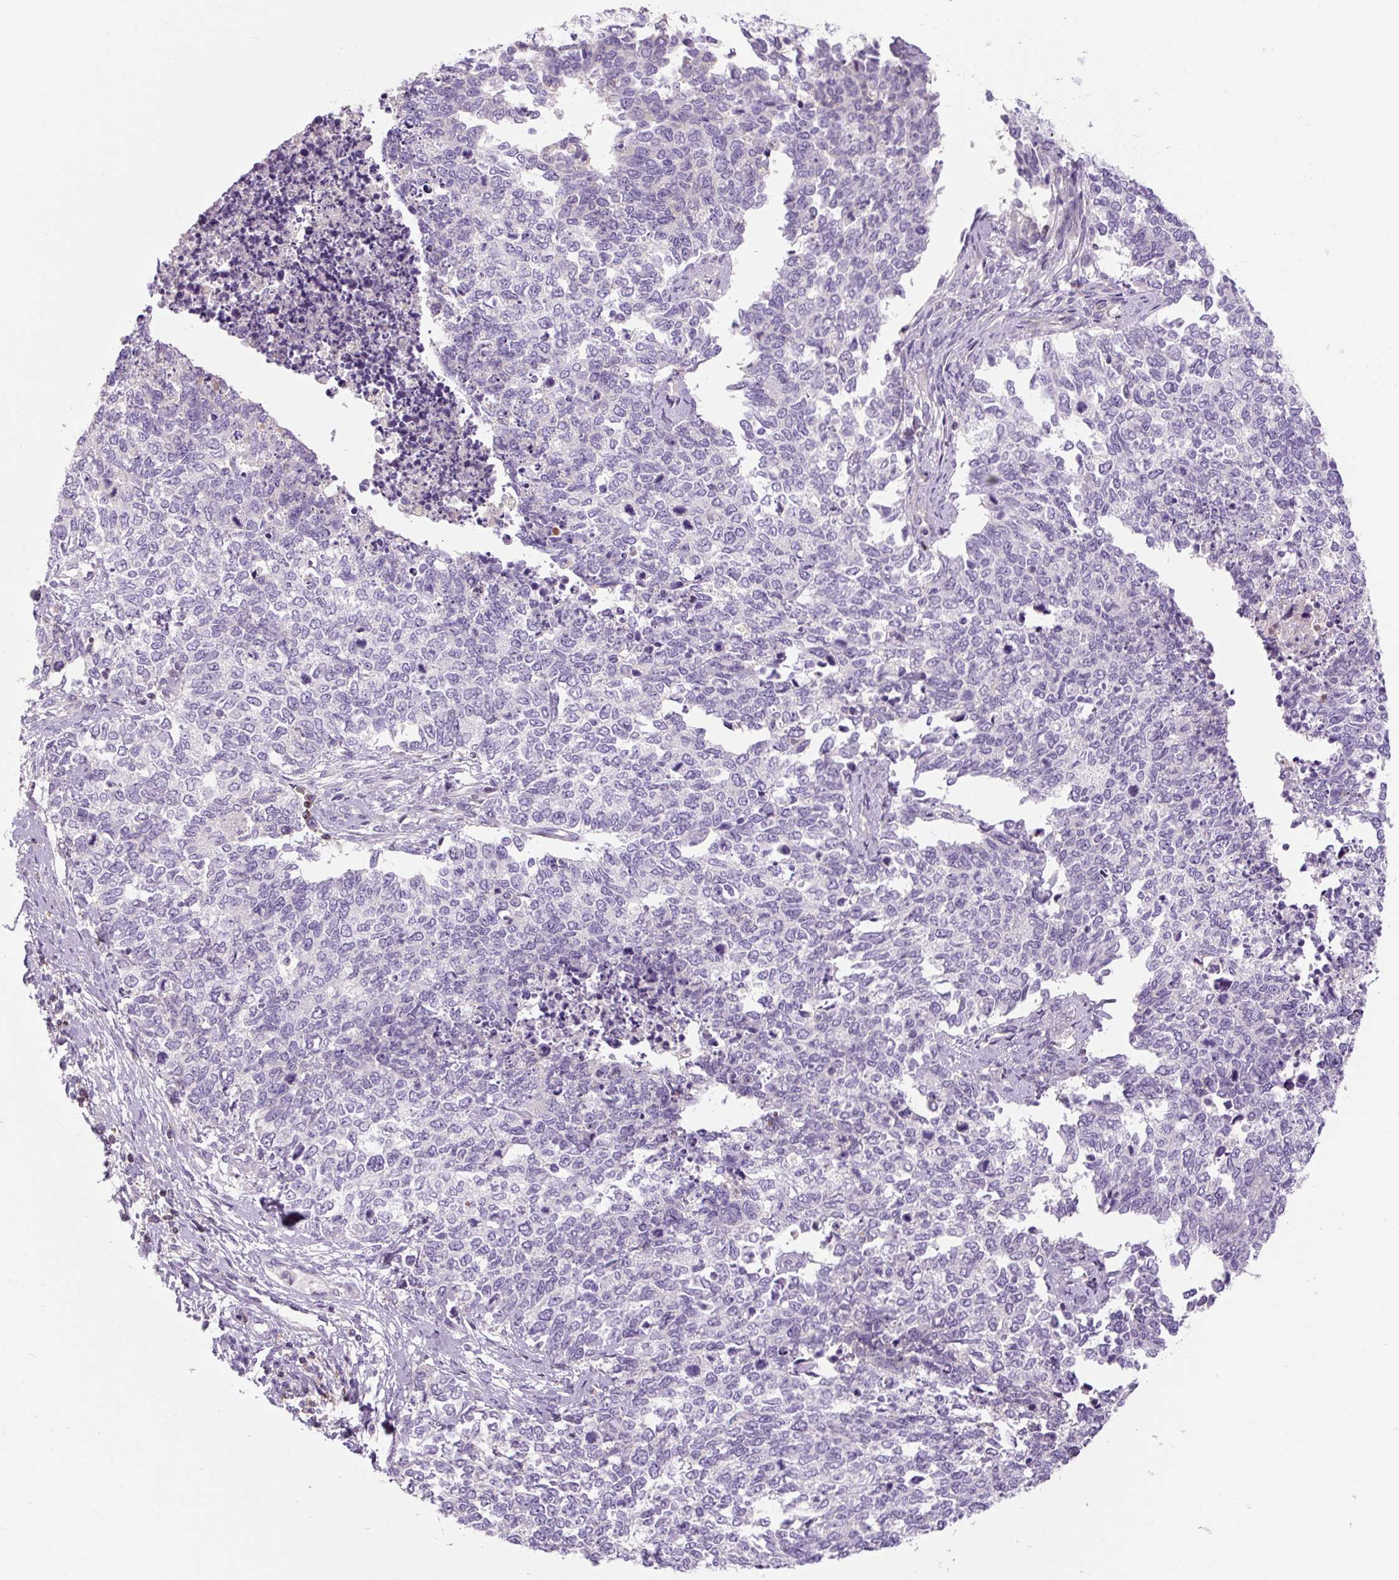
{"staining": {"intensity": "negative", "quantity": "none", "location": "none"}, "tissue": "cervical cancer", "cell_type": "Tumor cells", "image_type": "cancer", "snomed": [{"axis": "morphology", "description": "Squamous cell carcinoma, NOS"}, {"axis": "topography", "description": "Cervix"}], "caption": "This is an immunohistochemistry (IHC) micrograph of cervical cancer. There is no expression in tumor cells.", "gene": "TIGD2", "patient": {"sex": "female", "age": 63}}